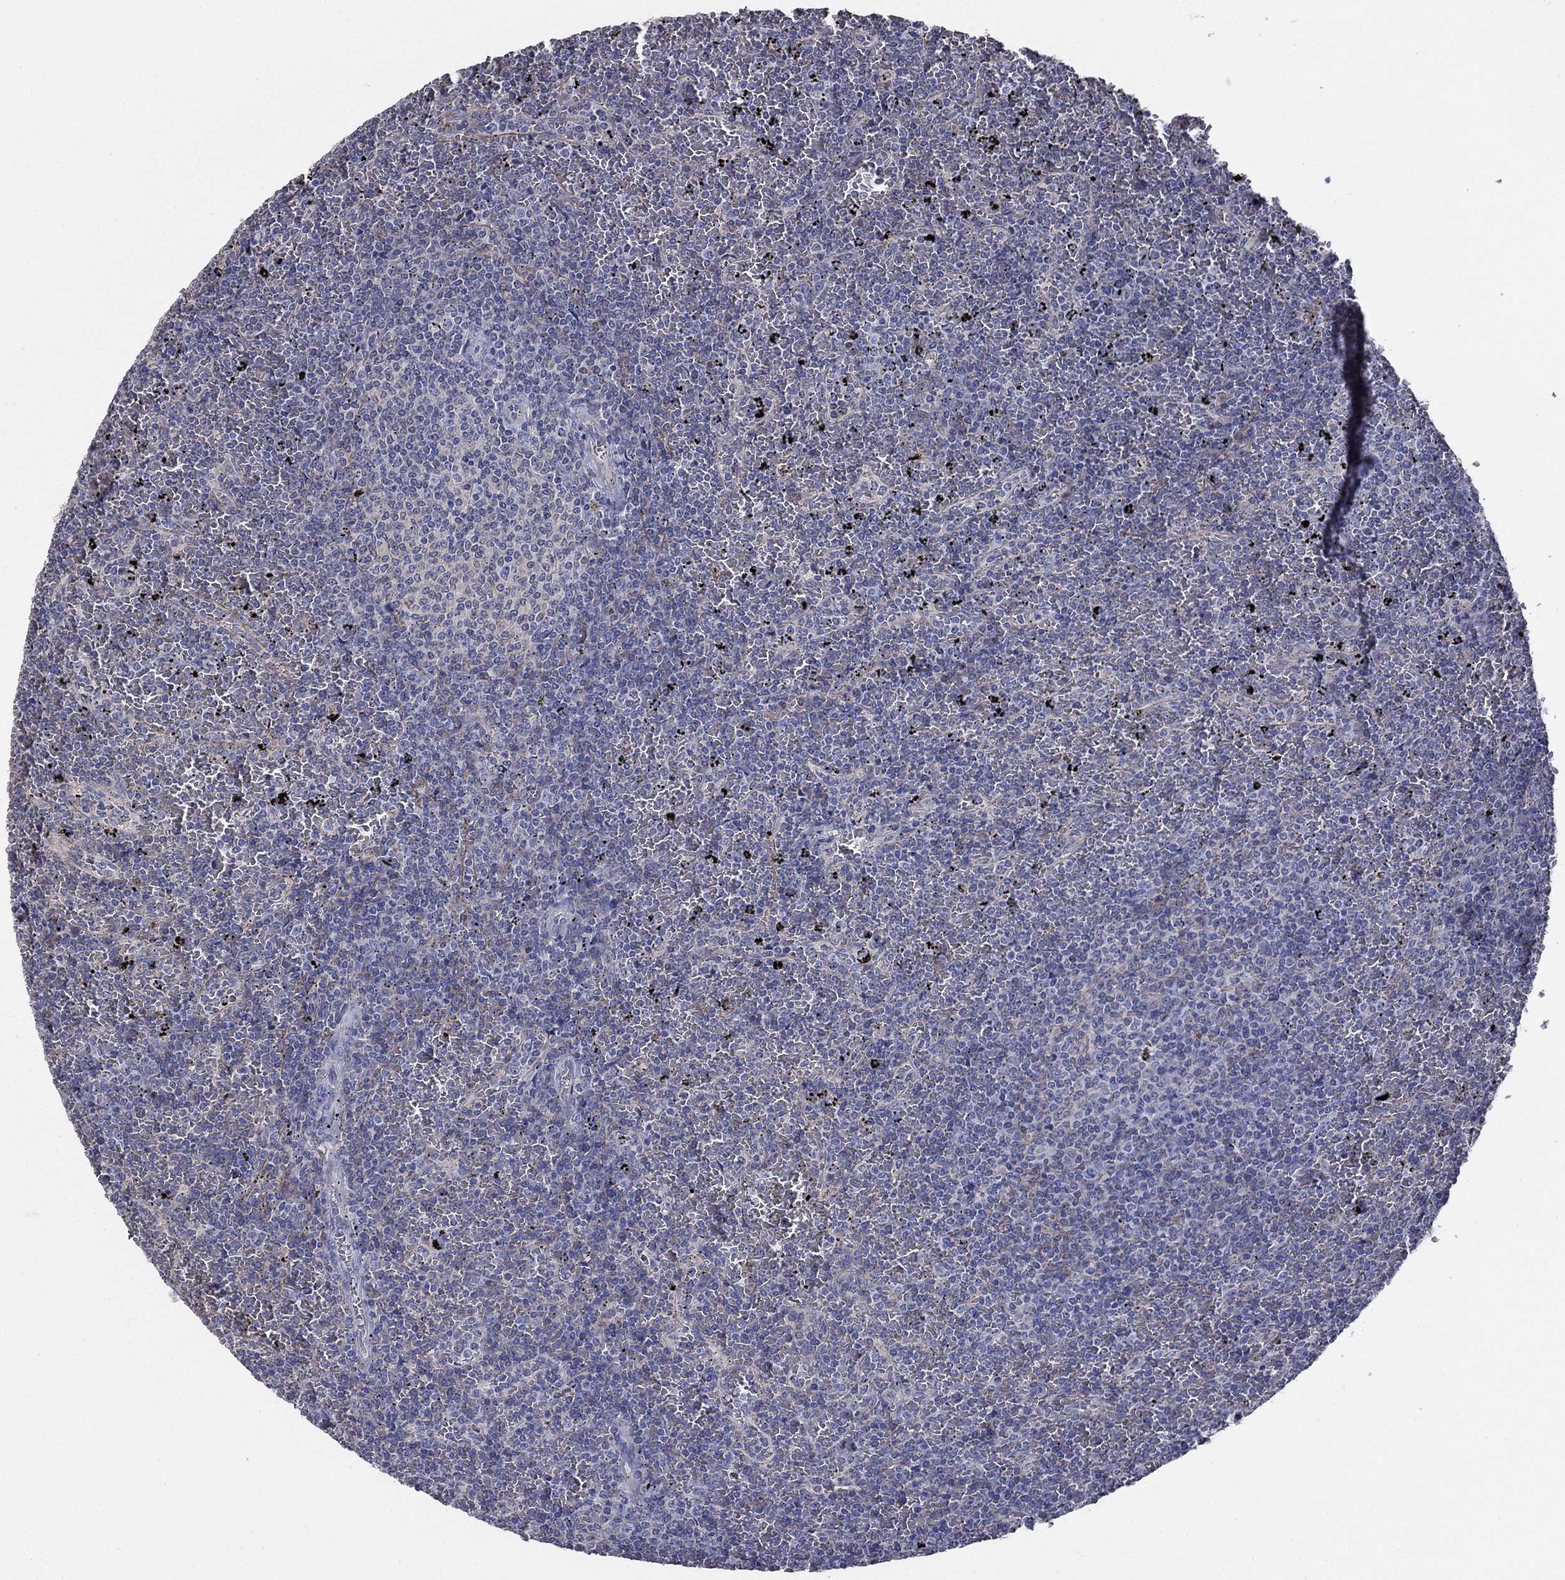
{"staining": {"intensity": "negative", "quantity": "none", "location": "none"}, "tissue": "lymphoma", "cell_type": "Tumor cells", "image_type": "cancer", "snomed": [{"axis": "morphology", "description": "Malignant lymphoma, non-Hodgkin's type, Low grade"}, {"axis": "topography", "description": "Spleen"}], "caption": "This is an immunohistochemistry (IHC) histopathology image of human malignant lymphoma, non-Hodgkin's type (low-grade). There is no expression in tumor cells.", "gene": "FLNC", "patient": {"sex": "female", "age": 77}}